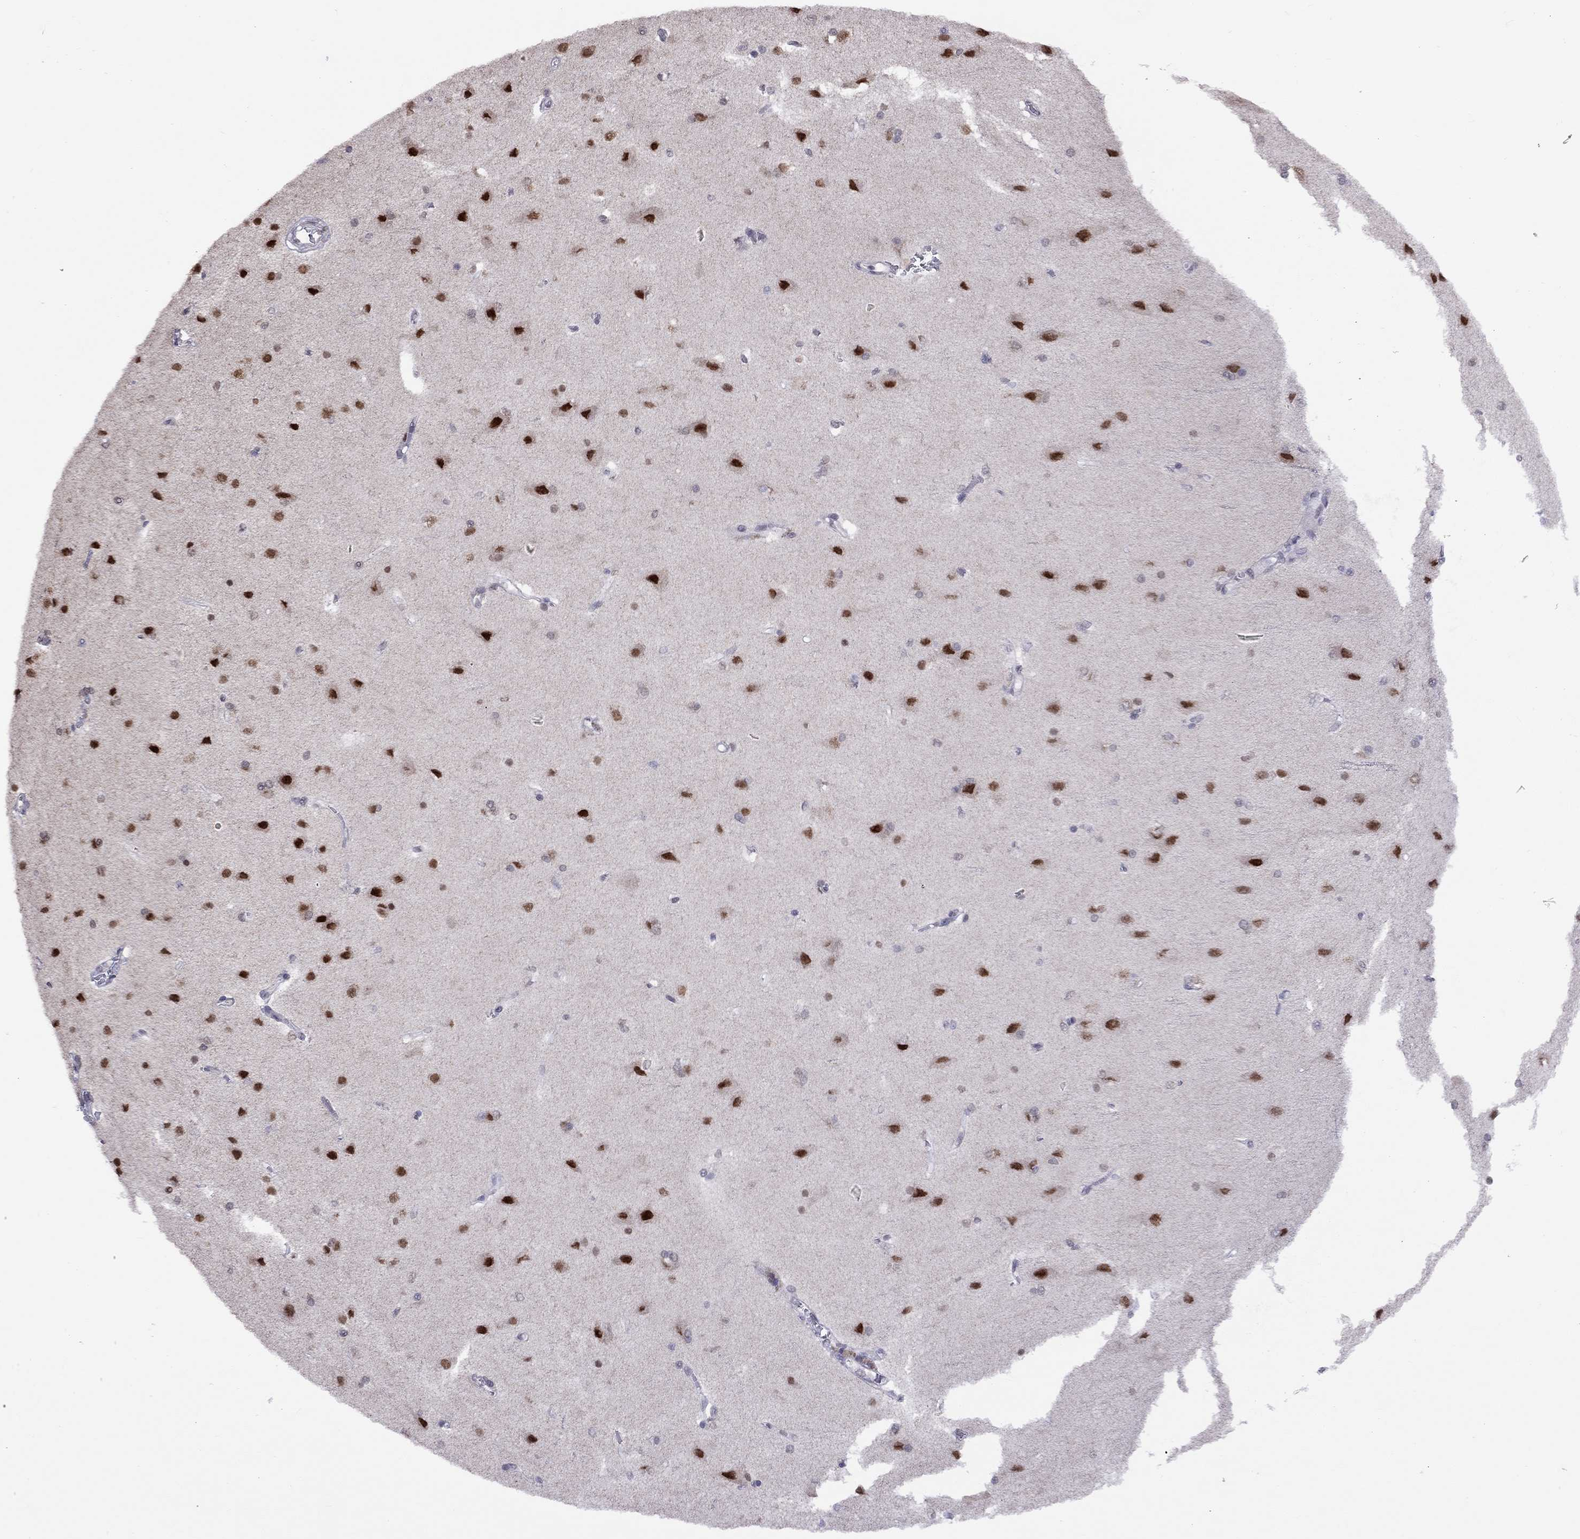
{"staining": {"intensity": "negative", "quantity": "none", "location": "none"}, "tissue": "cerebral cortex", "cell_type": "Endothelial cells", "image_type": "normal", "snomed": [{"axis": "morphology", "description": "Normal tissue, NOS"}, {"axis": "topography", "description": "Cerebral cortex"}], "caption": "Cerebral cortex stained for a protein using IHC exhibits no expression endothelial cells.", "gene": "HES5", "patient": {"sex": "male", "age": 37}}